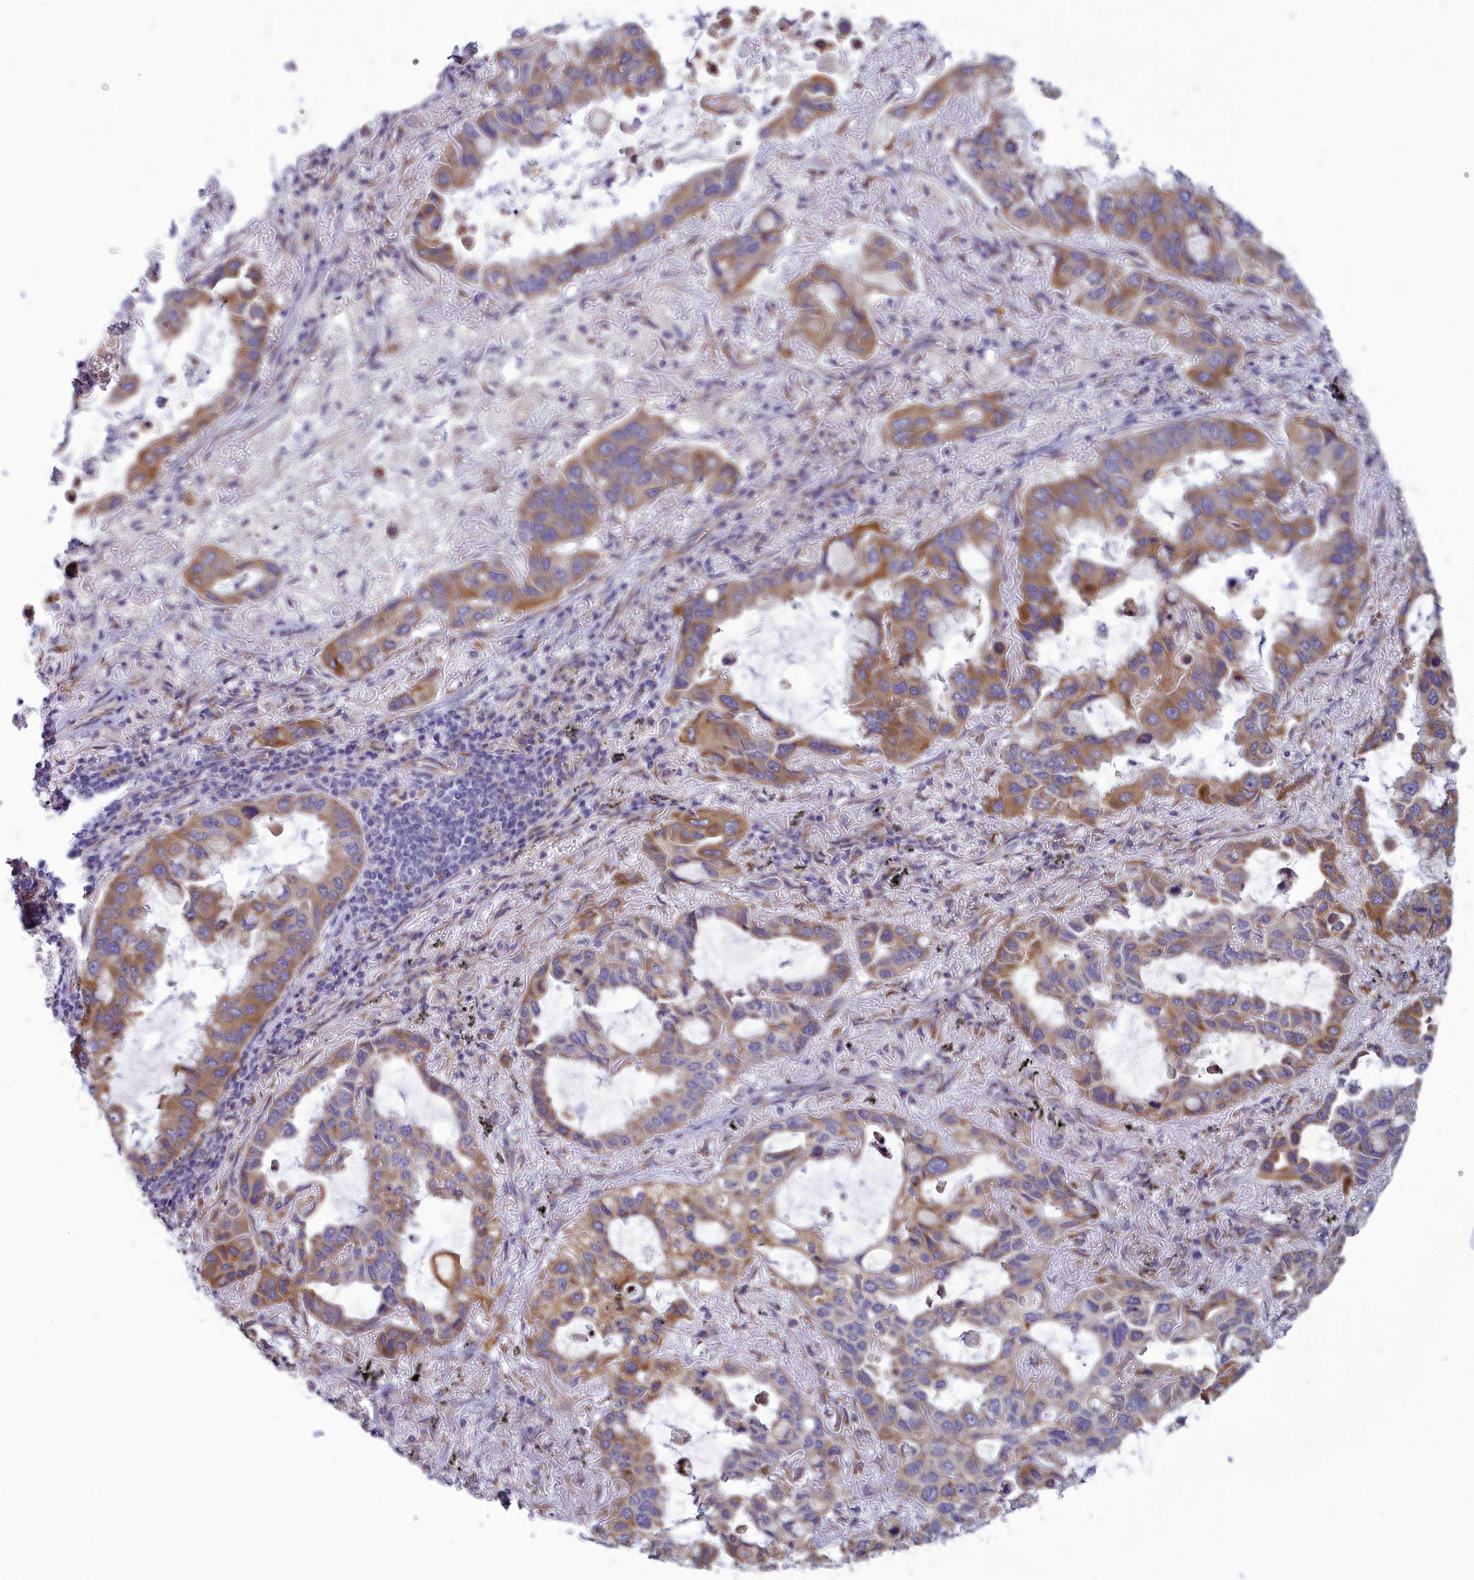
{"staining": {"intensity": "moderate", "quantity": ">75%", "location": "cytoplasmic/membranous"}, "tissue": "lung cancer", "cell_type": "Tumor cells", "image_type": "cancer", "snomed": [{"axis": "morphology", "description": "Adenocarcinoma, NOS"}, {"axis": "topography", "description": "Lung"}], "caption": "Human lung cancer (adenocarcinoma) stained with a brown dye reveals moderate cytoplasmic/membranous positive positivity in about >75% of tumor cells.", "gene": "CENATAC", "patient": {"sex": "male", "age": 64}}